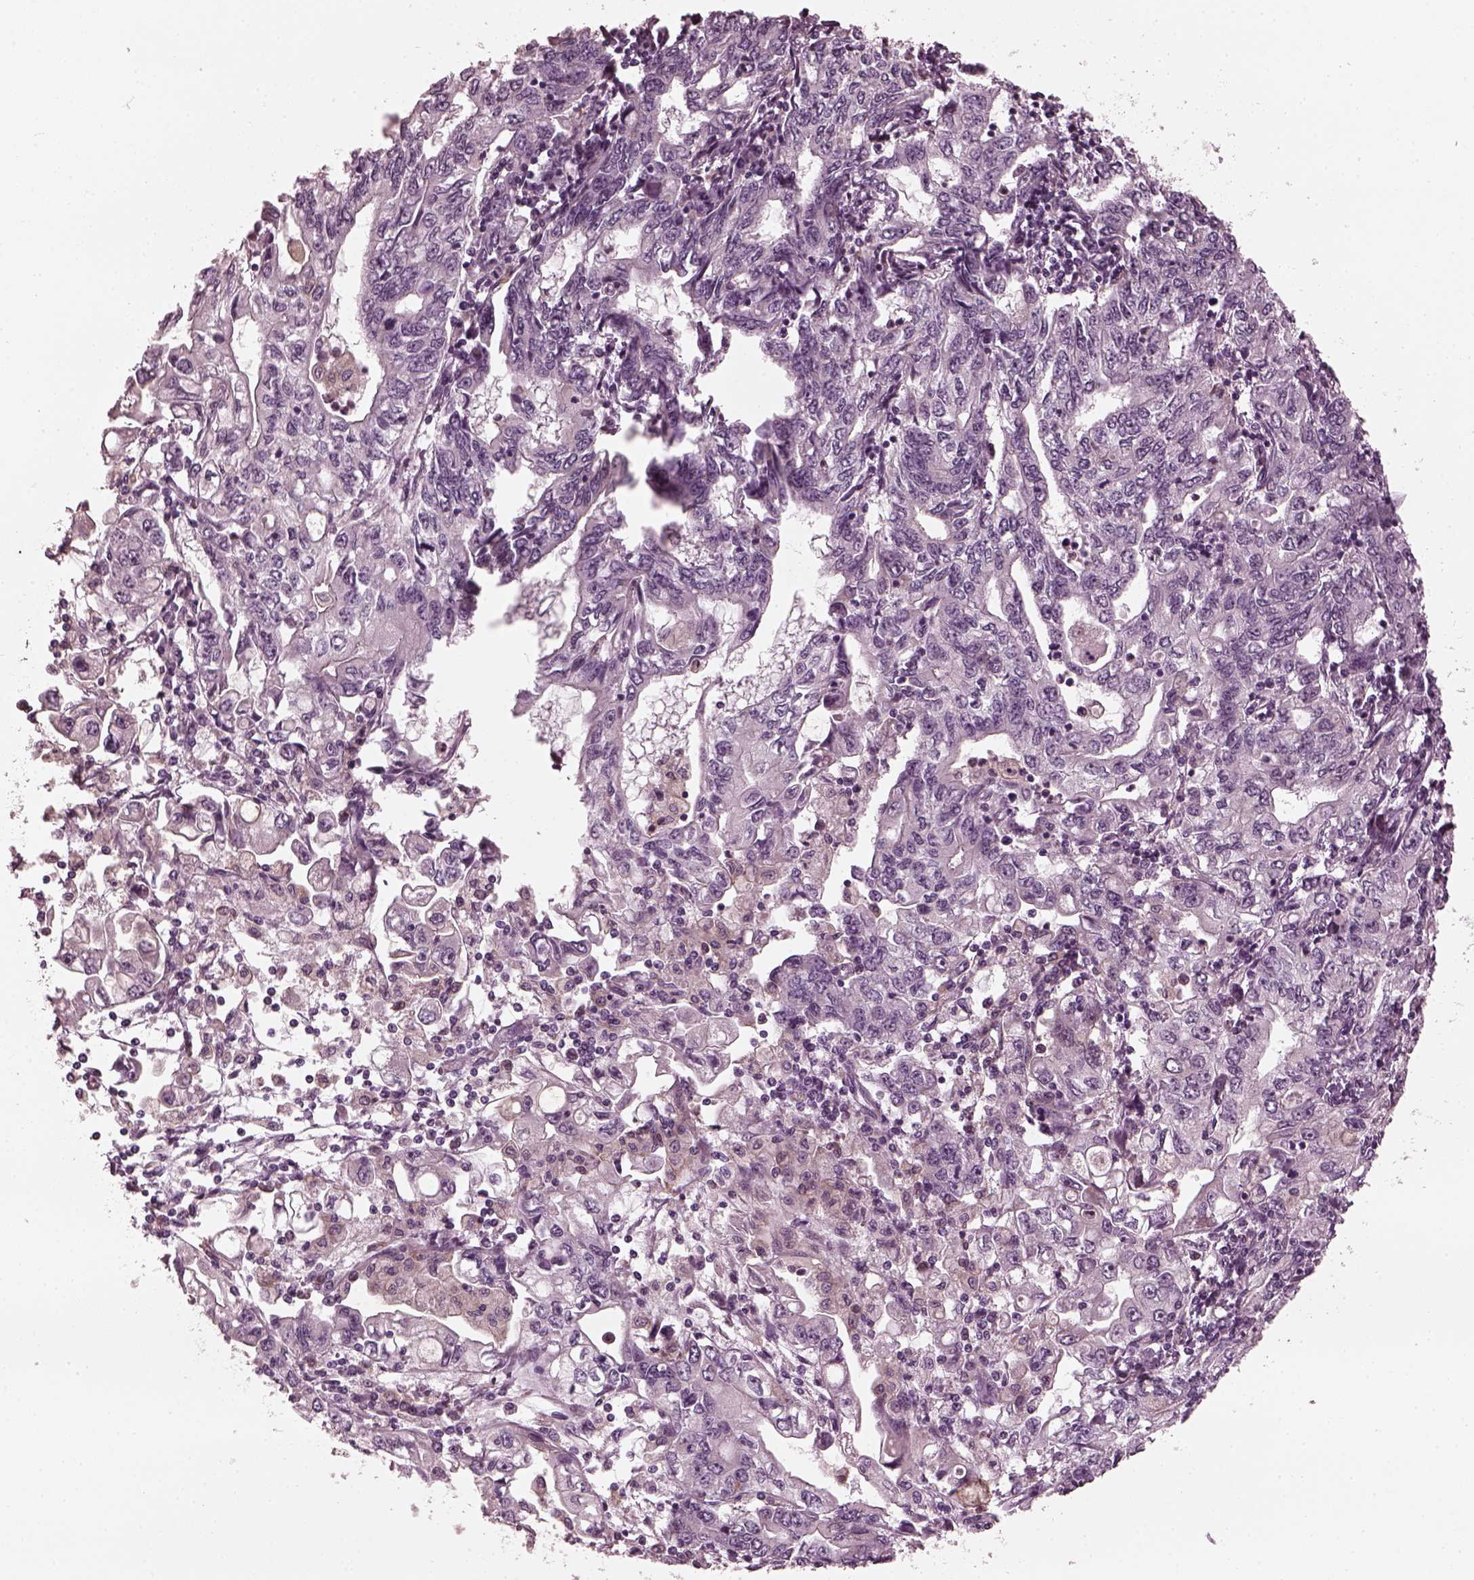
{"staining": {"intensity": "negative", "quantity": "none", "location": "none"}, "tissue": "stomach cancer", "cell_type": "Tumor cells", "image_type": "cancer", "snomed": [{"axis": "morphology", "description": "Adenocarcinoma, NOS"}, {"axis": "topography", "description": "Stomach, lower"}], "caption": "Image shows no protein staining in tumor cells of adenocarcinoma (stomach) tissue. Brightfield microscopy of immunohistochemistry (IHC) stained with DAB (brown) and hematoxylin (blue), captured at high magnification.", "gene": "PSTPIP2", "patient": {"sex": "female", "age": 72}}